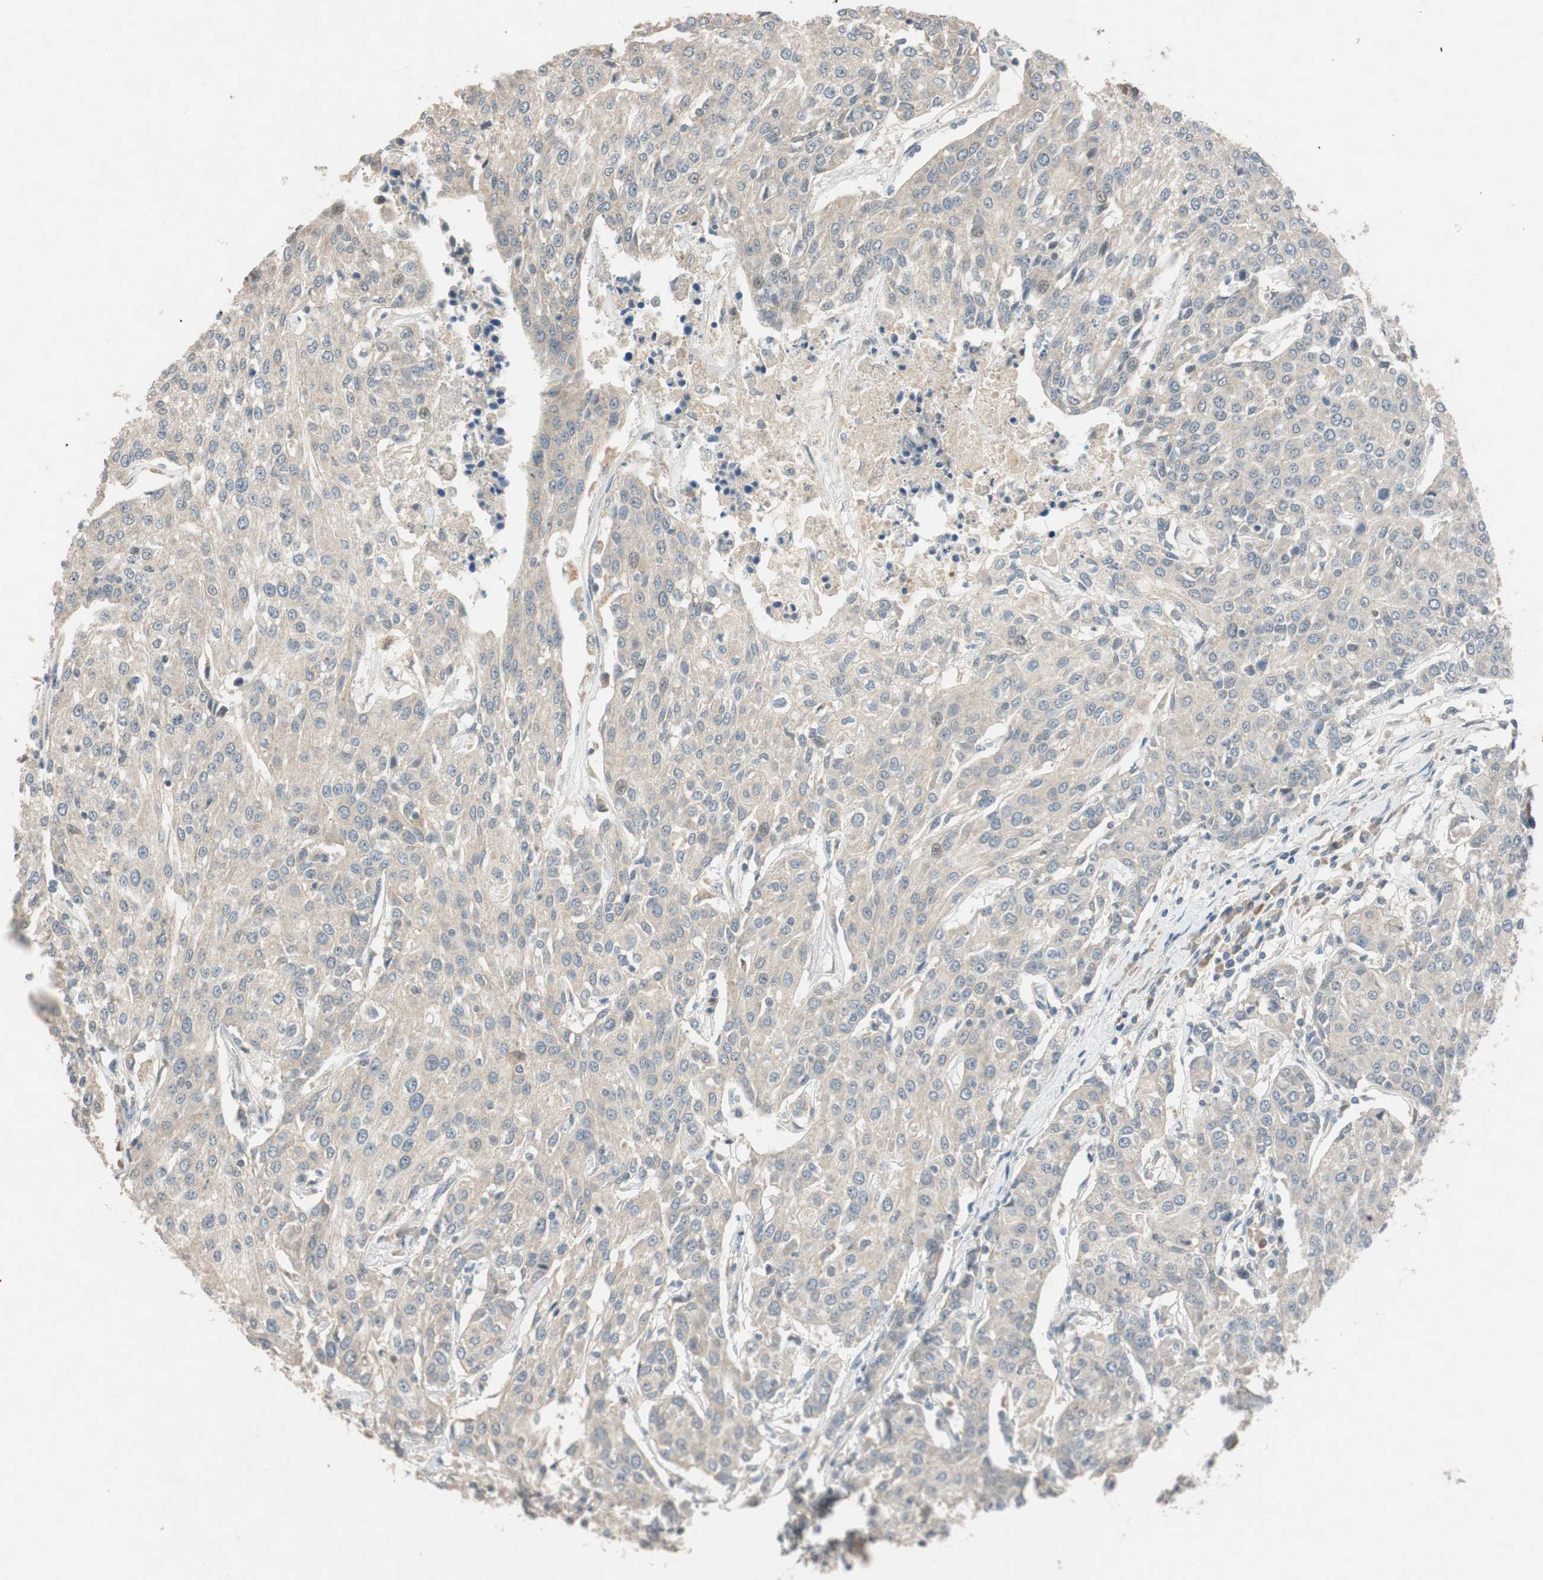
{"staining": {"intensity": "weak", "quantity": ">75%", "location": "cytoplasmic/membranous"}, "tissue": "urothelial cancer", "cell_type": "Tumor cells", "image_type": "cancer", "snomed": [{"axis": "morphology", "description": "Urothelial carcinoma, High grade"}, {"axis": "topography", "description": "Urinary bladder"}], "caption": "Urothelial cancer stained with a brown dye shows weak cytoplasmic/membranous positive expression in approximately >75% of tumor cells.", "gene": "GLB1", "patient": {"sex": "female", "age": 85}}